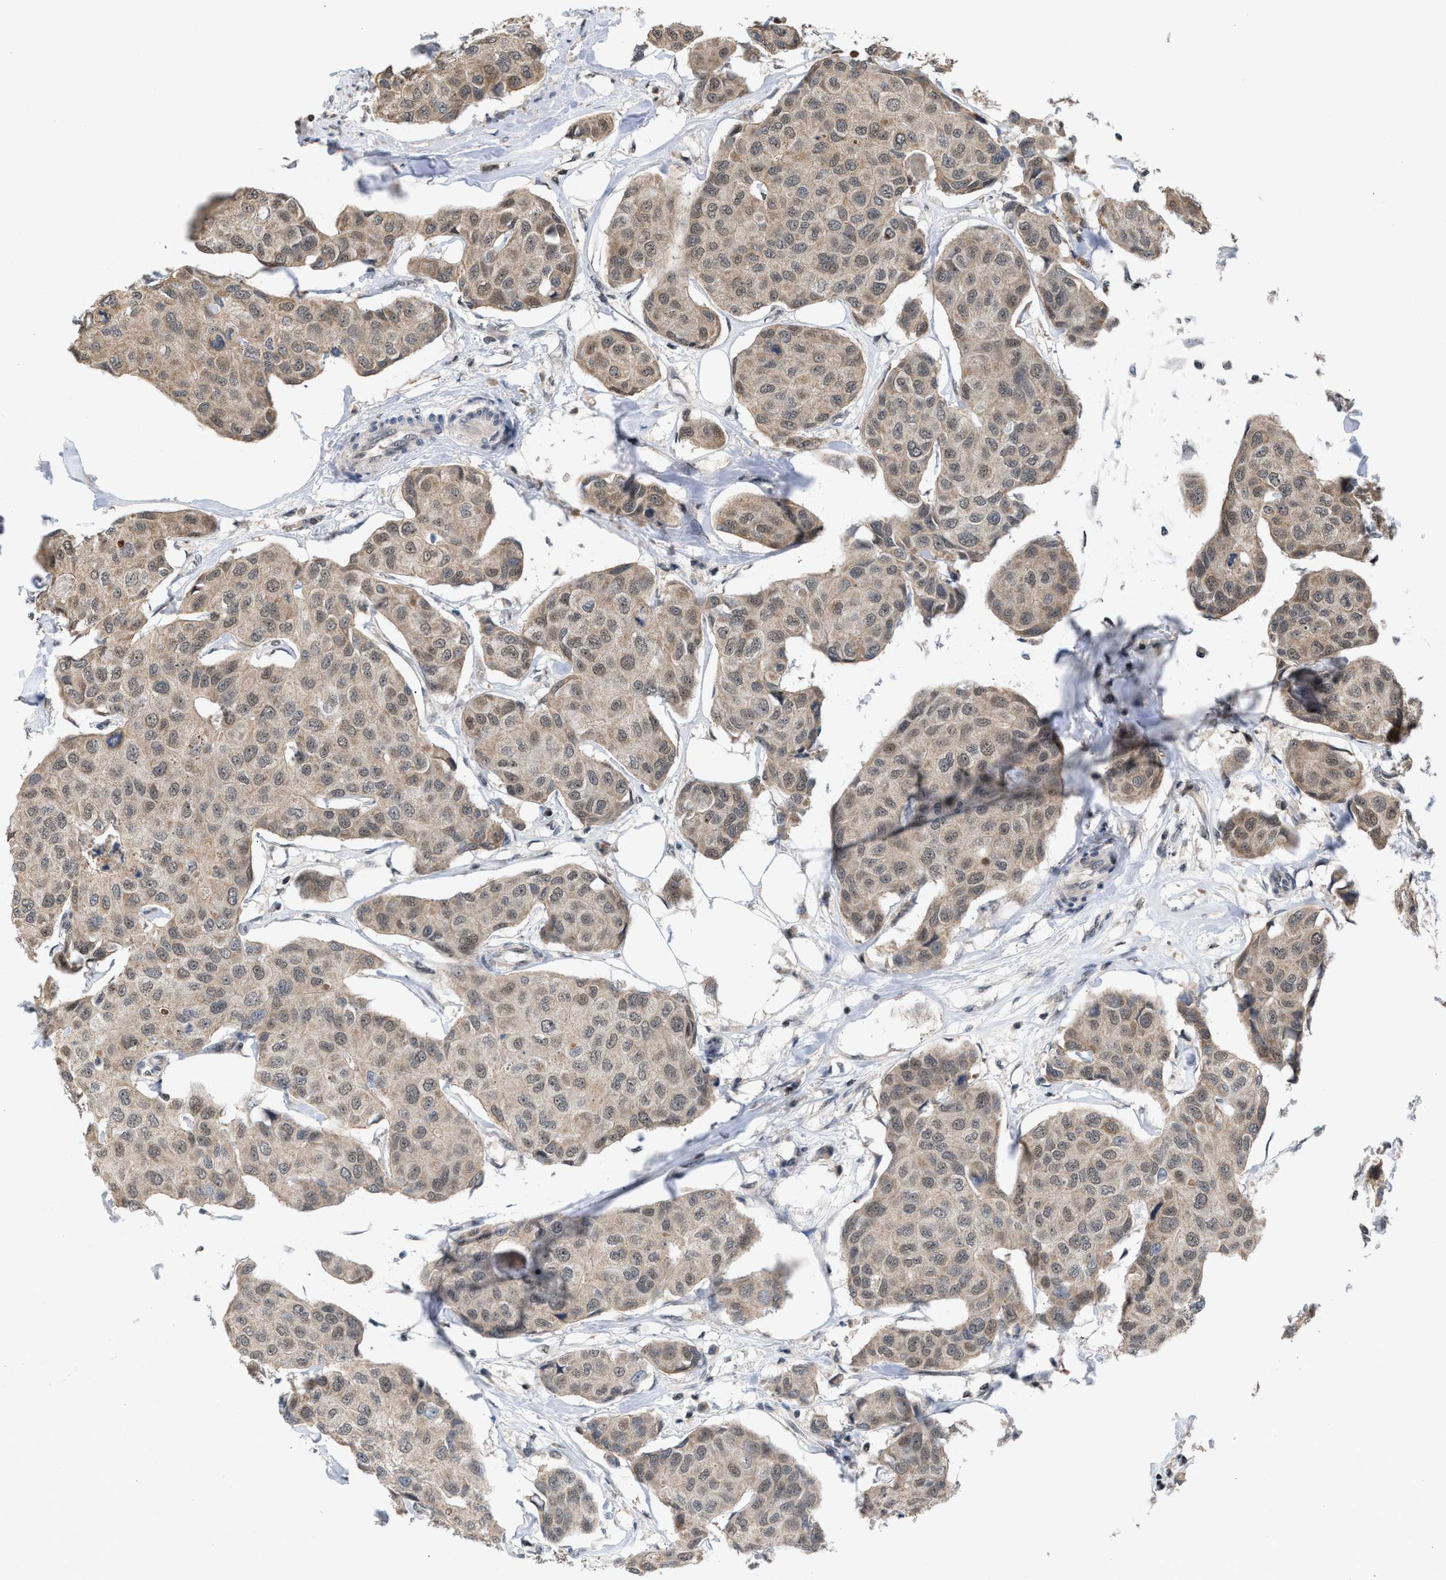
{"staining": {"intensity": "weak", "quantity": ">75%", "location": "cytoplasmic/membranous,nuclear"}, "tissue": "breast cancer", "cell_type": "Tumor cells", "image_type": "cancer", "snomed": [{"axis": "morphology", "description": "Duct carcinoma"}, {"axis": "topography", "description": "Breast"}], "caption": "Protein staining demonstrates weak cytoplasmic/membranous and nuclear staining in approximately >75% of tumor cells in breast cancer (intraductal carcinoma). The protein of interest is stained brown, and the nuclei are stained in blue (DAB IHC with brightfield microscopy, high magnification).", "gene": "C9orf78", "patient": {"sex": "female", "age": 80}}